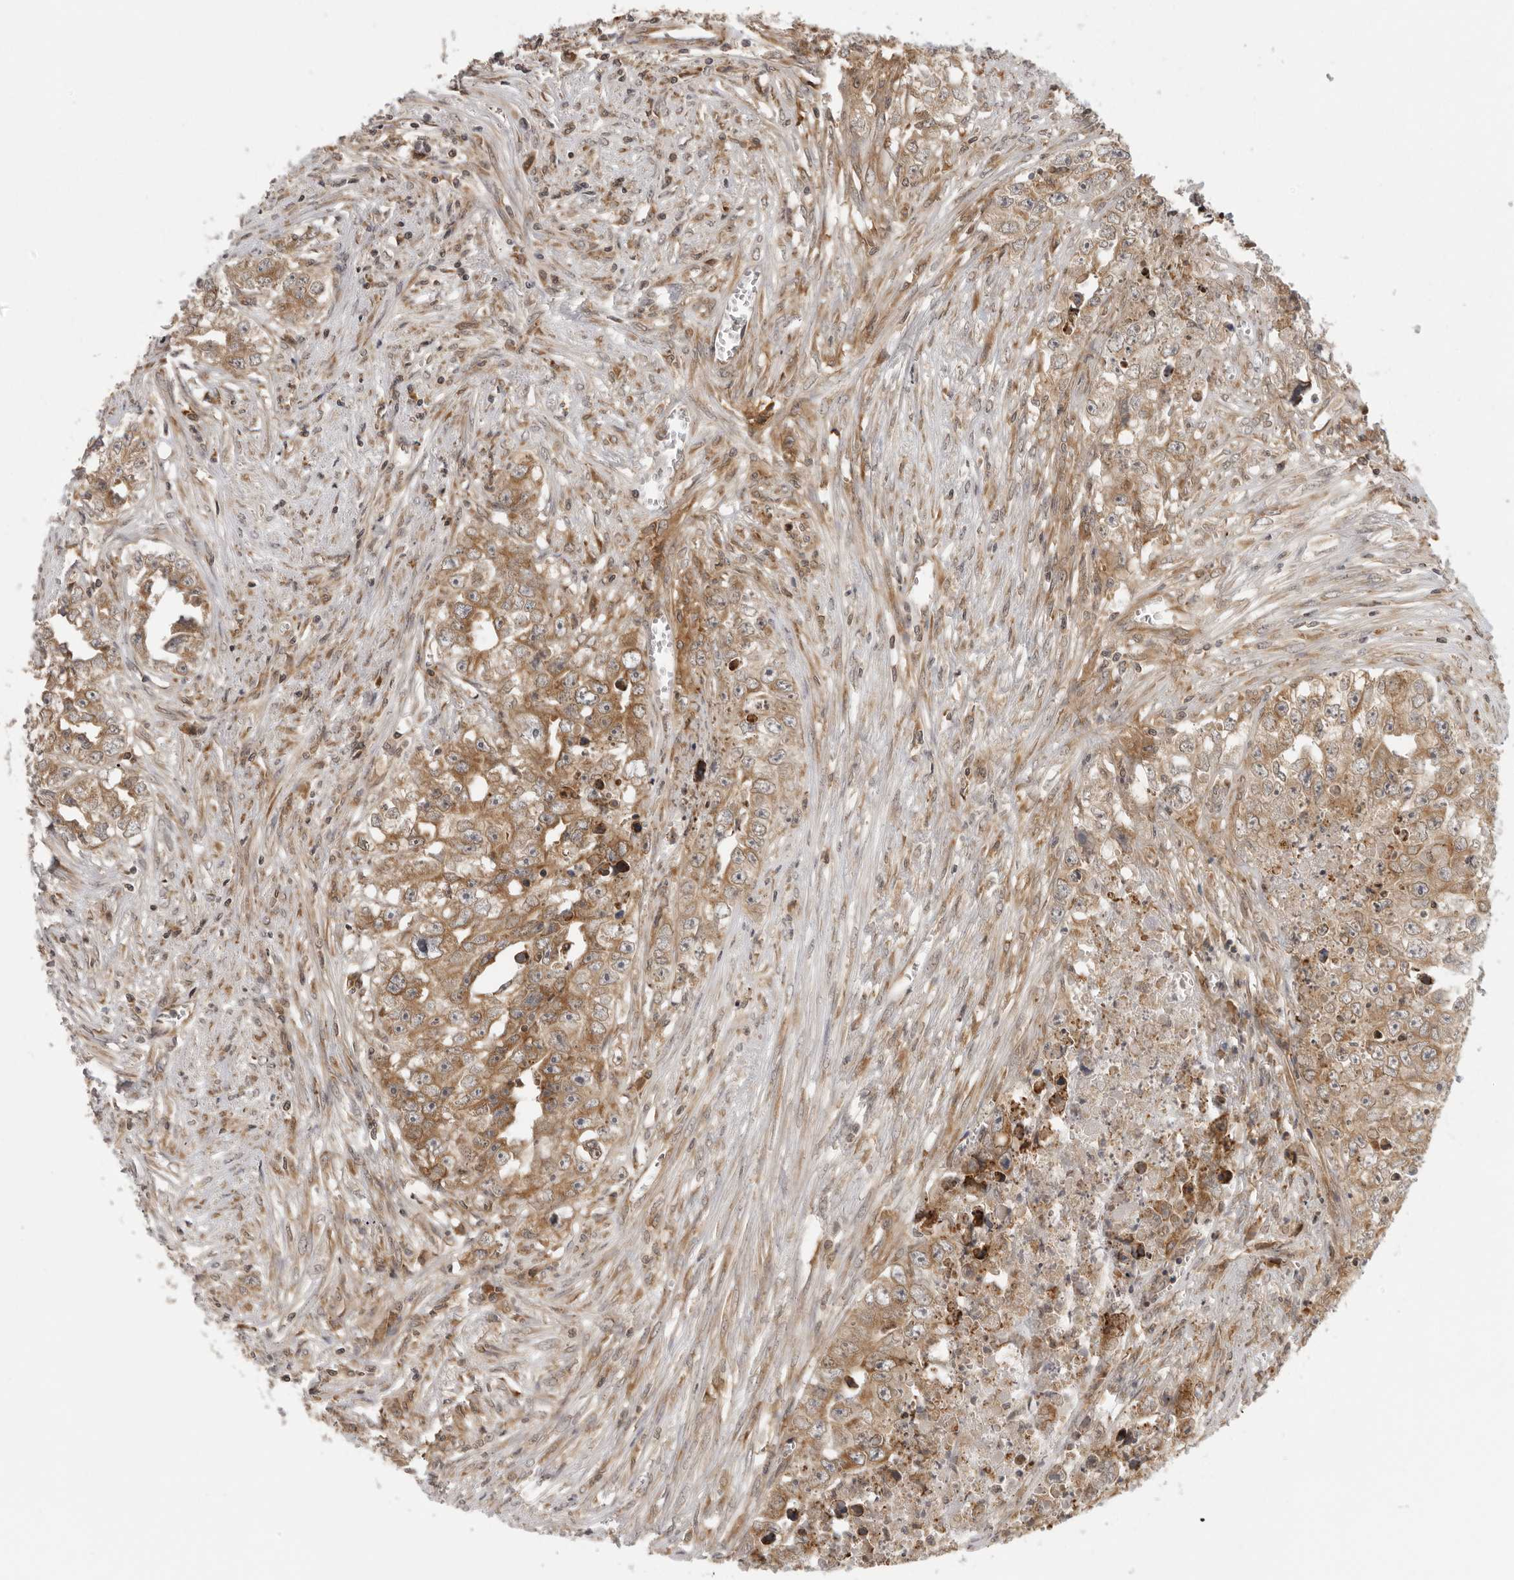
{"staining": {"intensity": "moderate", "quantity": ">75%", "location": "cytoplasmic/membranous"}, "tissue": "testis cancer", "cell_type": "Tumor cells", "image_type": "cancer", "snomed": [{"axis": "morphology", "description": "Seminoma, NOS"}, {"axis": "morphology", "description": "Carcinoma, Embryonal, NOS"}, {"axis": "topography", "description": "Testis"}], "caption": "Human testis embryonal carcinoma stained with a protein marker displays moderate staining in tumor cells.", "gene": "PRRC2A", "patient": {"sex": "male", "age": 43}}